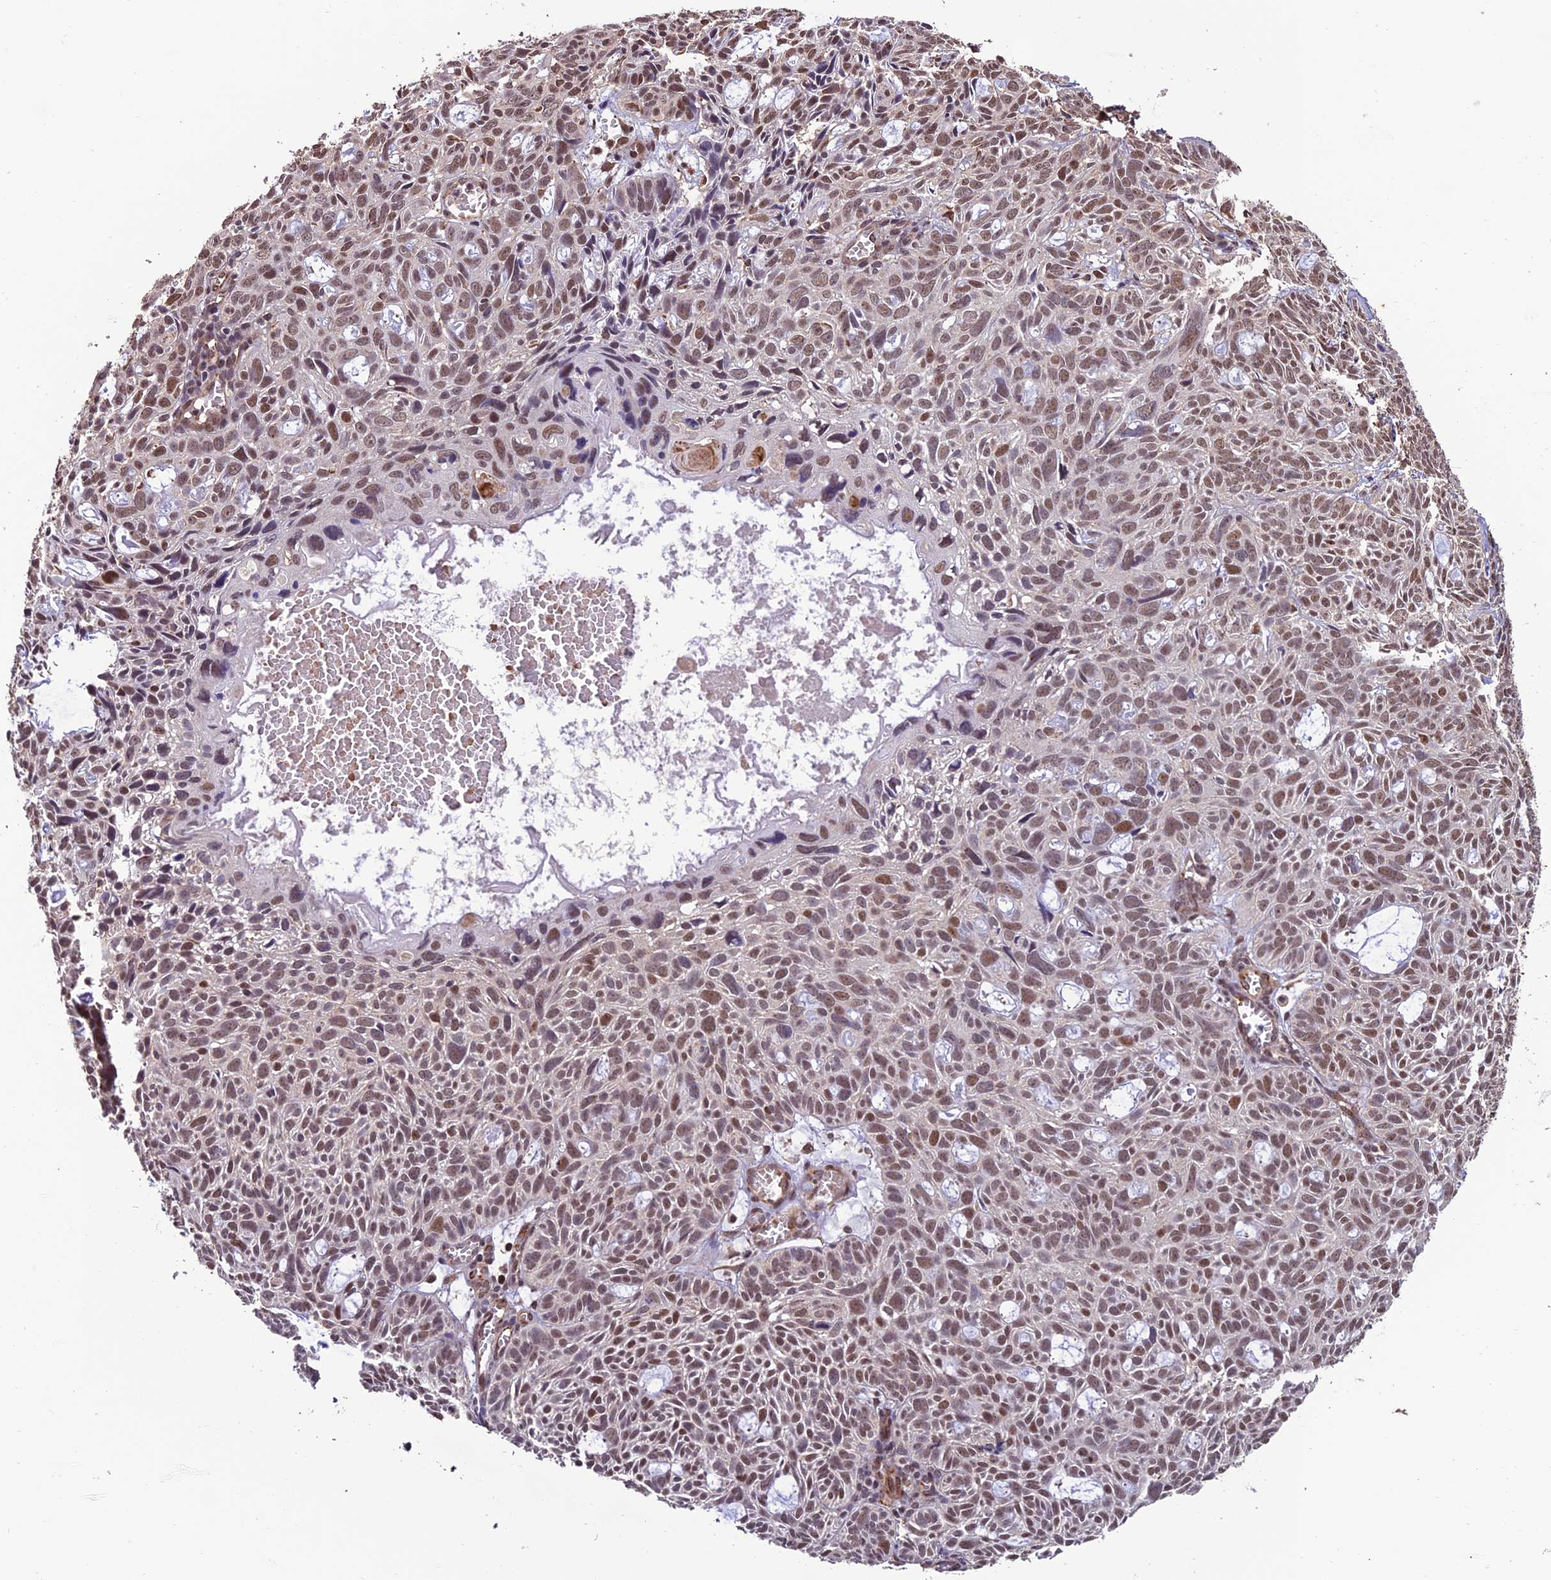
{"staining": {"intensity": "moderate", "quantity": ">75%", "location": "nuclear"}, "tissue": "skin cancer", "cell_type": "Tumor cells", "image_type": "cancer", "snomed": [{"axis": "morphology", "description": "Basal cell carcinoma"}, {"axis": "topography", "description": "Skin"}], "caption": "Tumor cells reveal moderate nuclear positivity in about >75% of cells in skin cancer. (brown staining indicates protein expression, while blue staining denotes nuclei).", "gene": "CABIN1", "patient": {"sex": "male", "age": 69}}